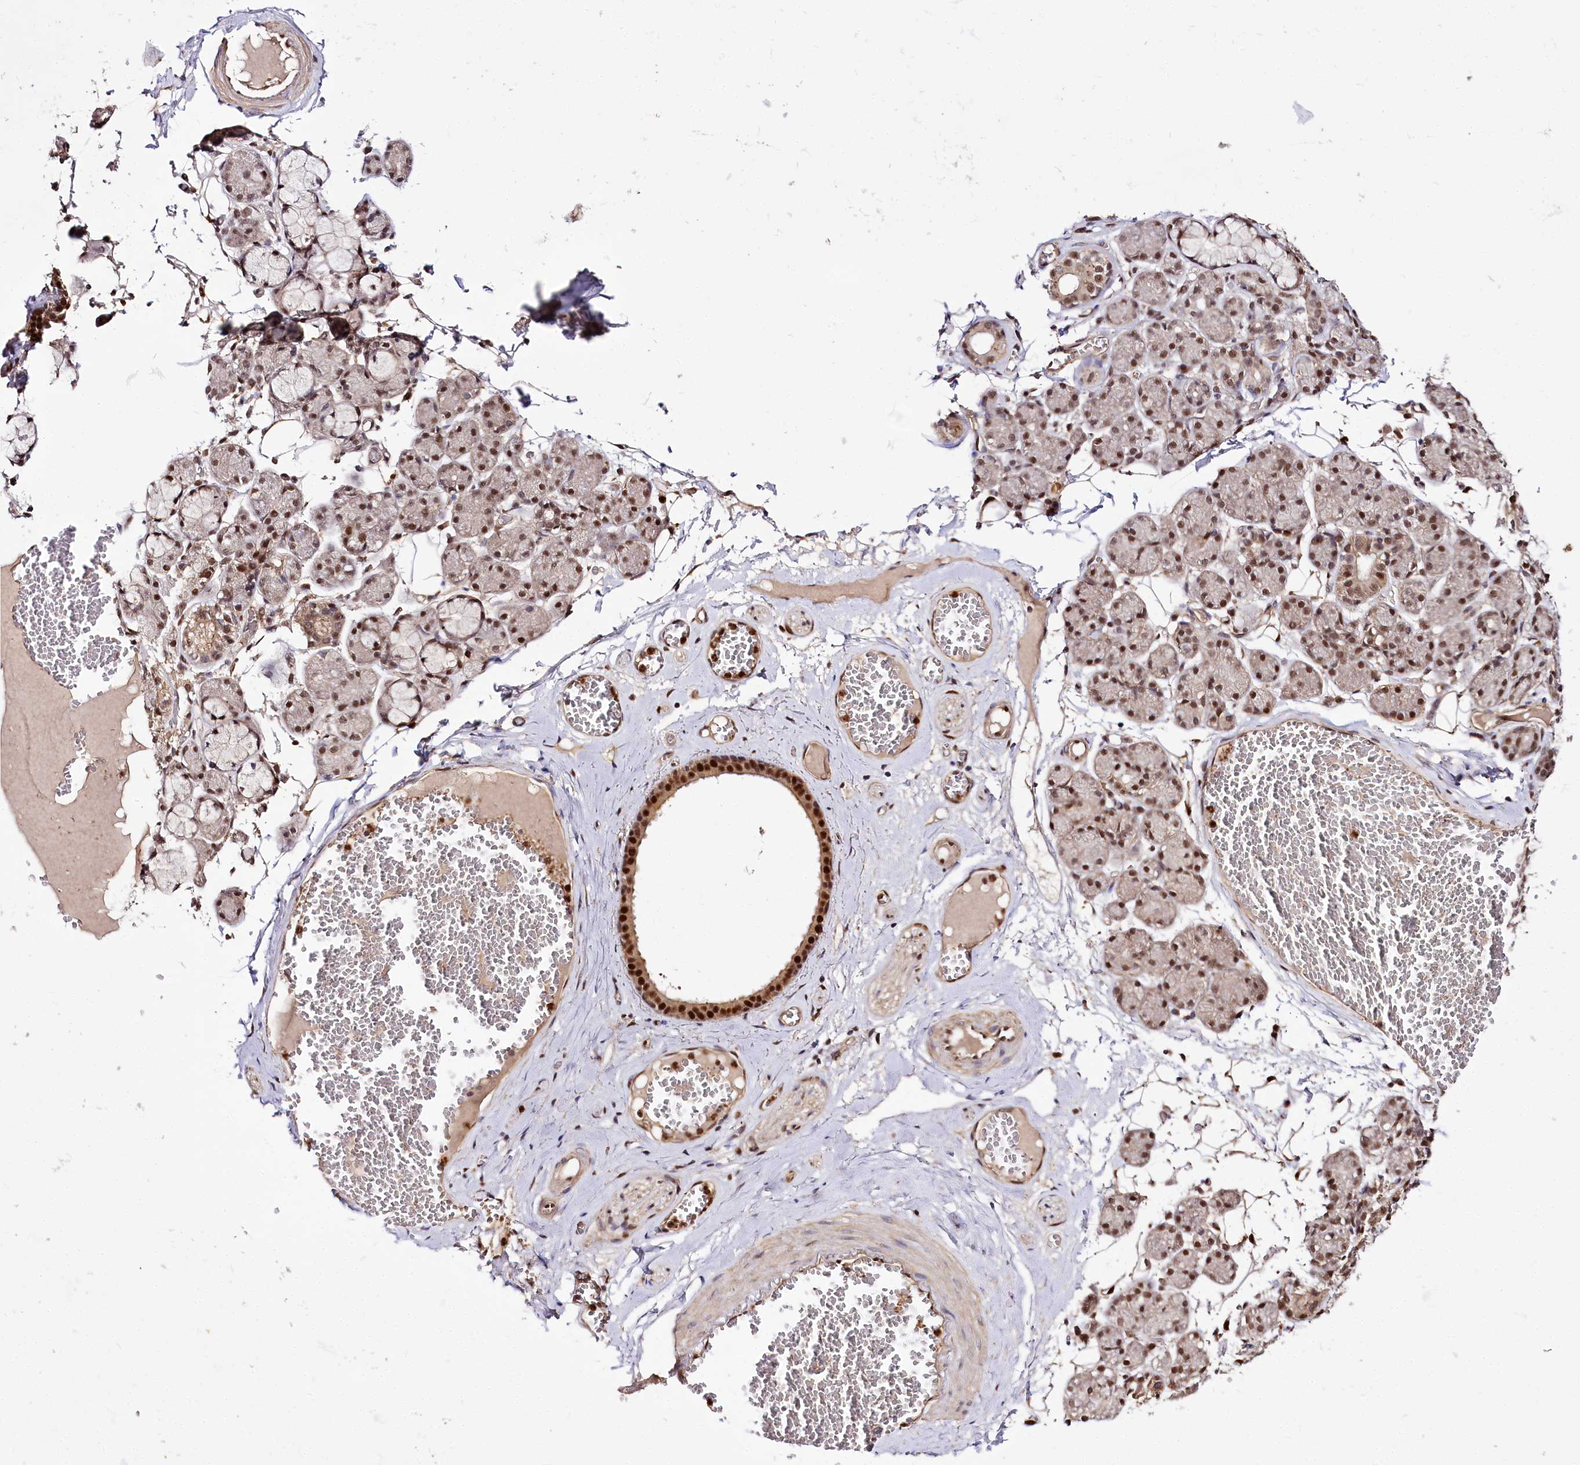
{"staining": {"intensity": "strong", "quantity": ">75%", "location": "nuclear"}, "tissue": "salivary gland", "cell_type": "Glandular cells", "image_type": "normal", "snomed": [{"axis": "morphology", "description": "Normal tissue, NOS"}, {"axis": "topography", "description": "Salivary gland"}], "caption": "Strong nuclear expression is appreciated in approximately >75% of glandular cells in normal salivary gland.", "gene": "GNL3L", "patient": {"sex": "male", "age": 63}}